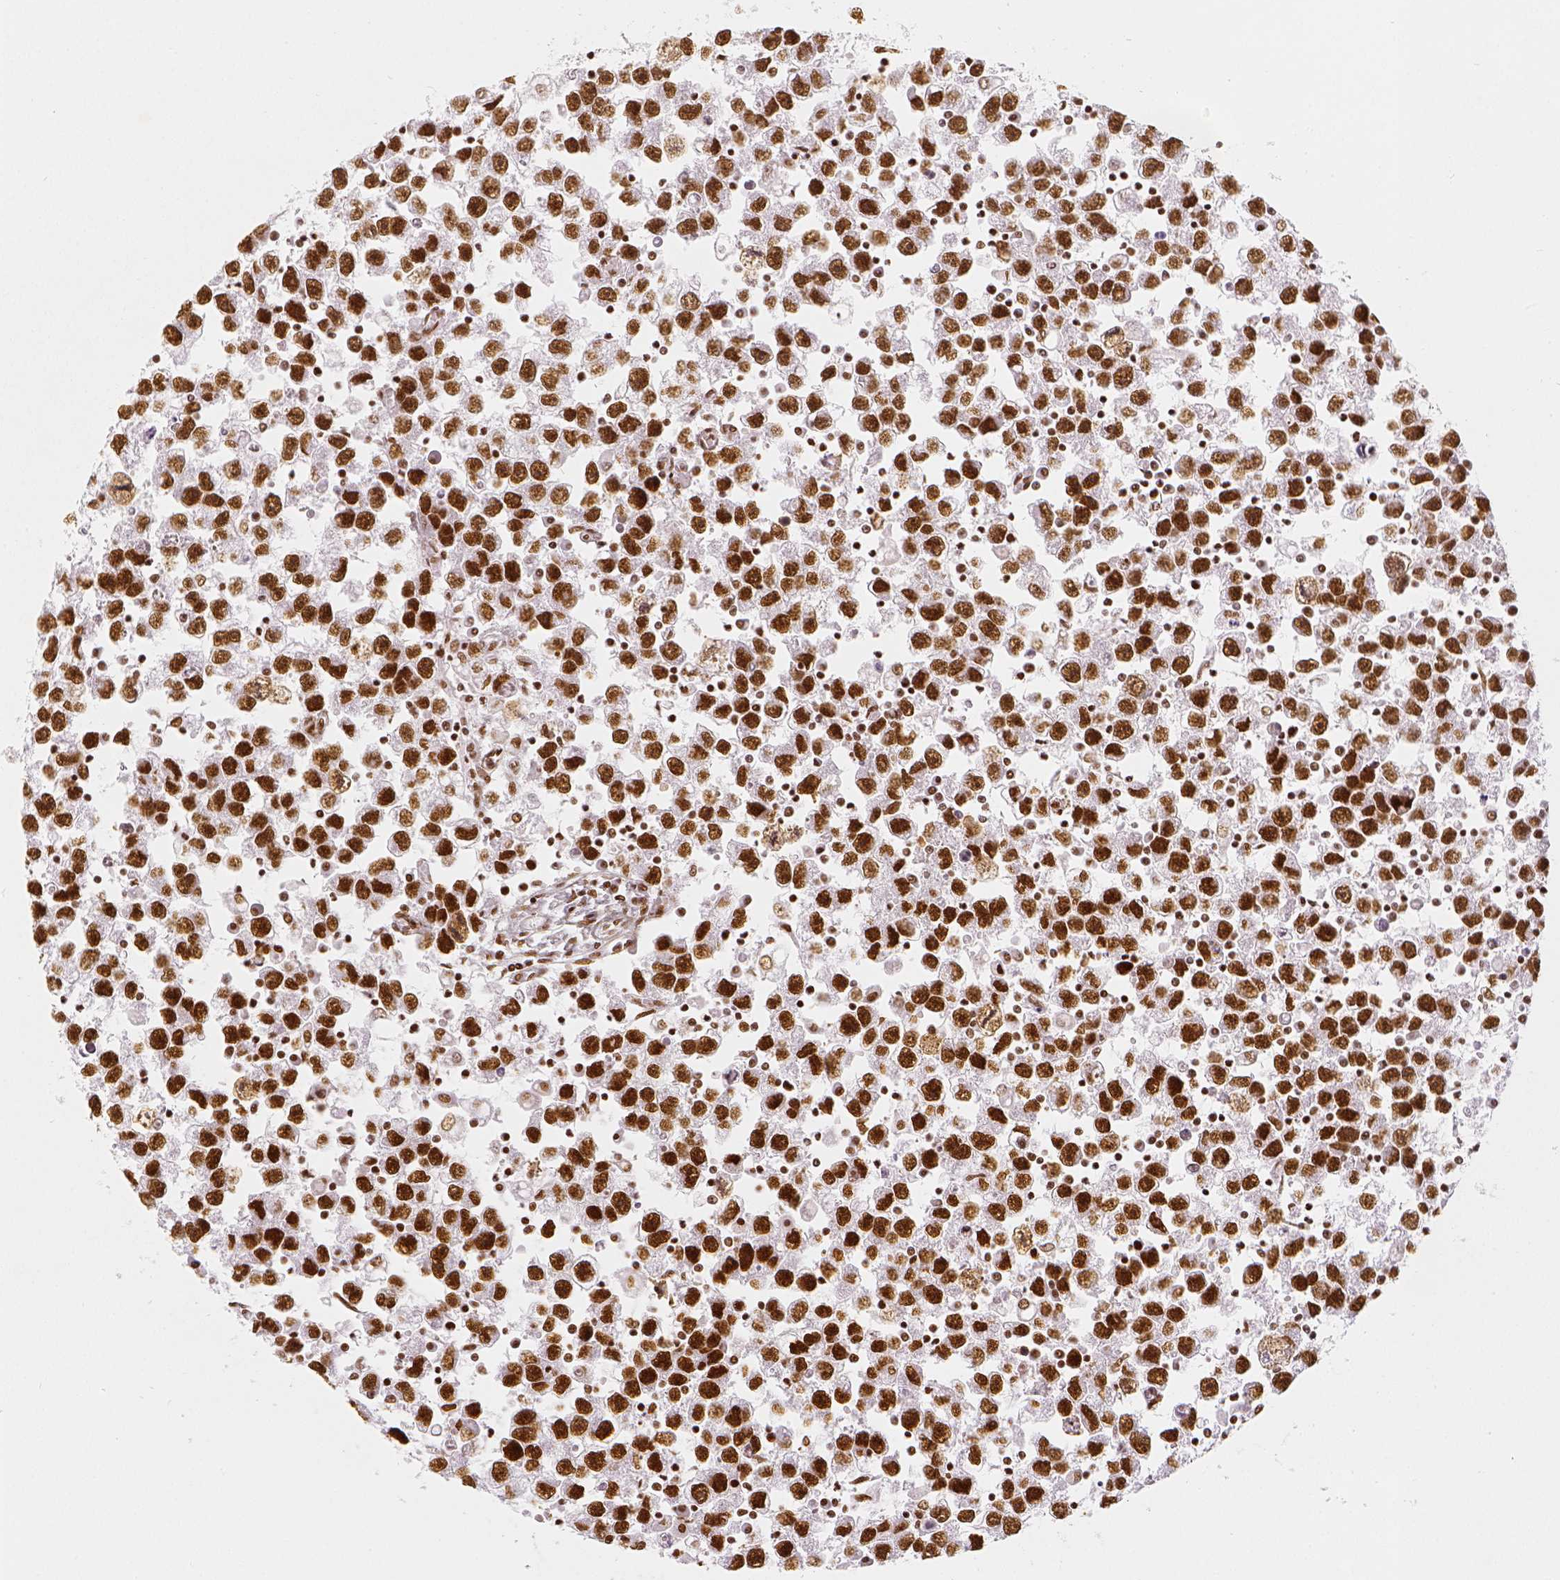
{"staining": {"intensity": "strong", "quantity": ">75%", "location": "nuclear"}, "tissue": "testis cancer", "cell_type": "Tumor cells", "image_type": "cancer", "snomed": [{"axis": "morphology", "description": "Seminoma, NOS"}, {"axis": "topography", "description": "Testis"}], "caption": "The photomicrograph exhibits immunohistochemical staining of seminoma (testis). There is strong nuclear positivity is present in about >75% of tumor cells.", "gene": "KDM5B", "patient": {"sex": "male", "age": 30}}